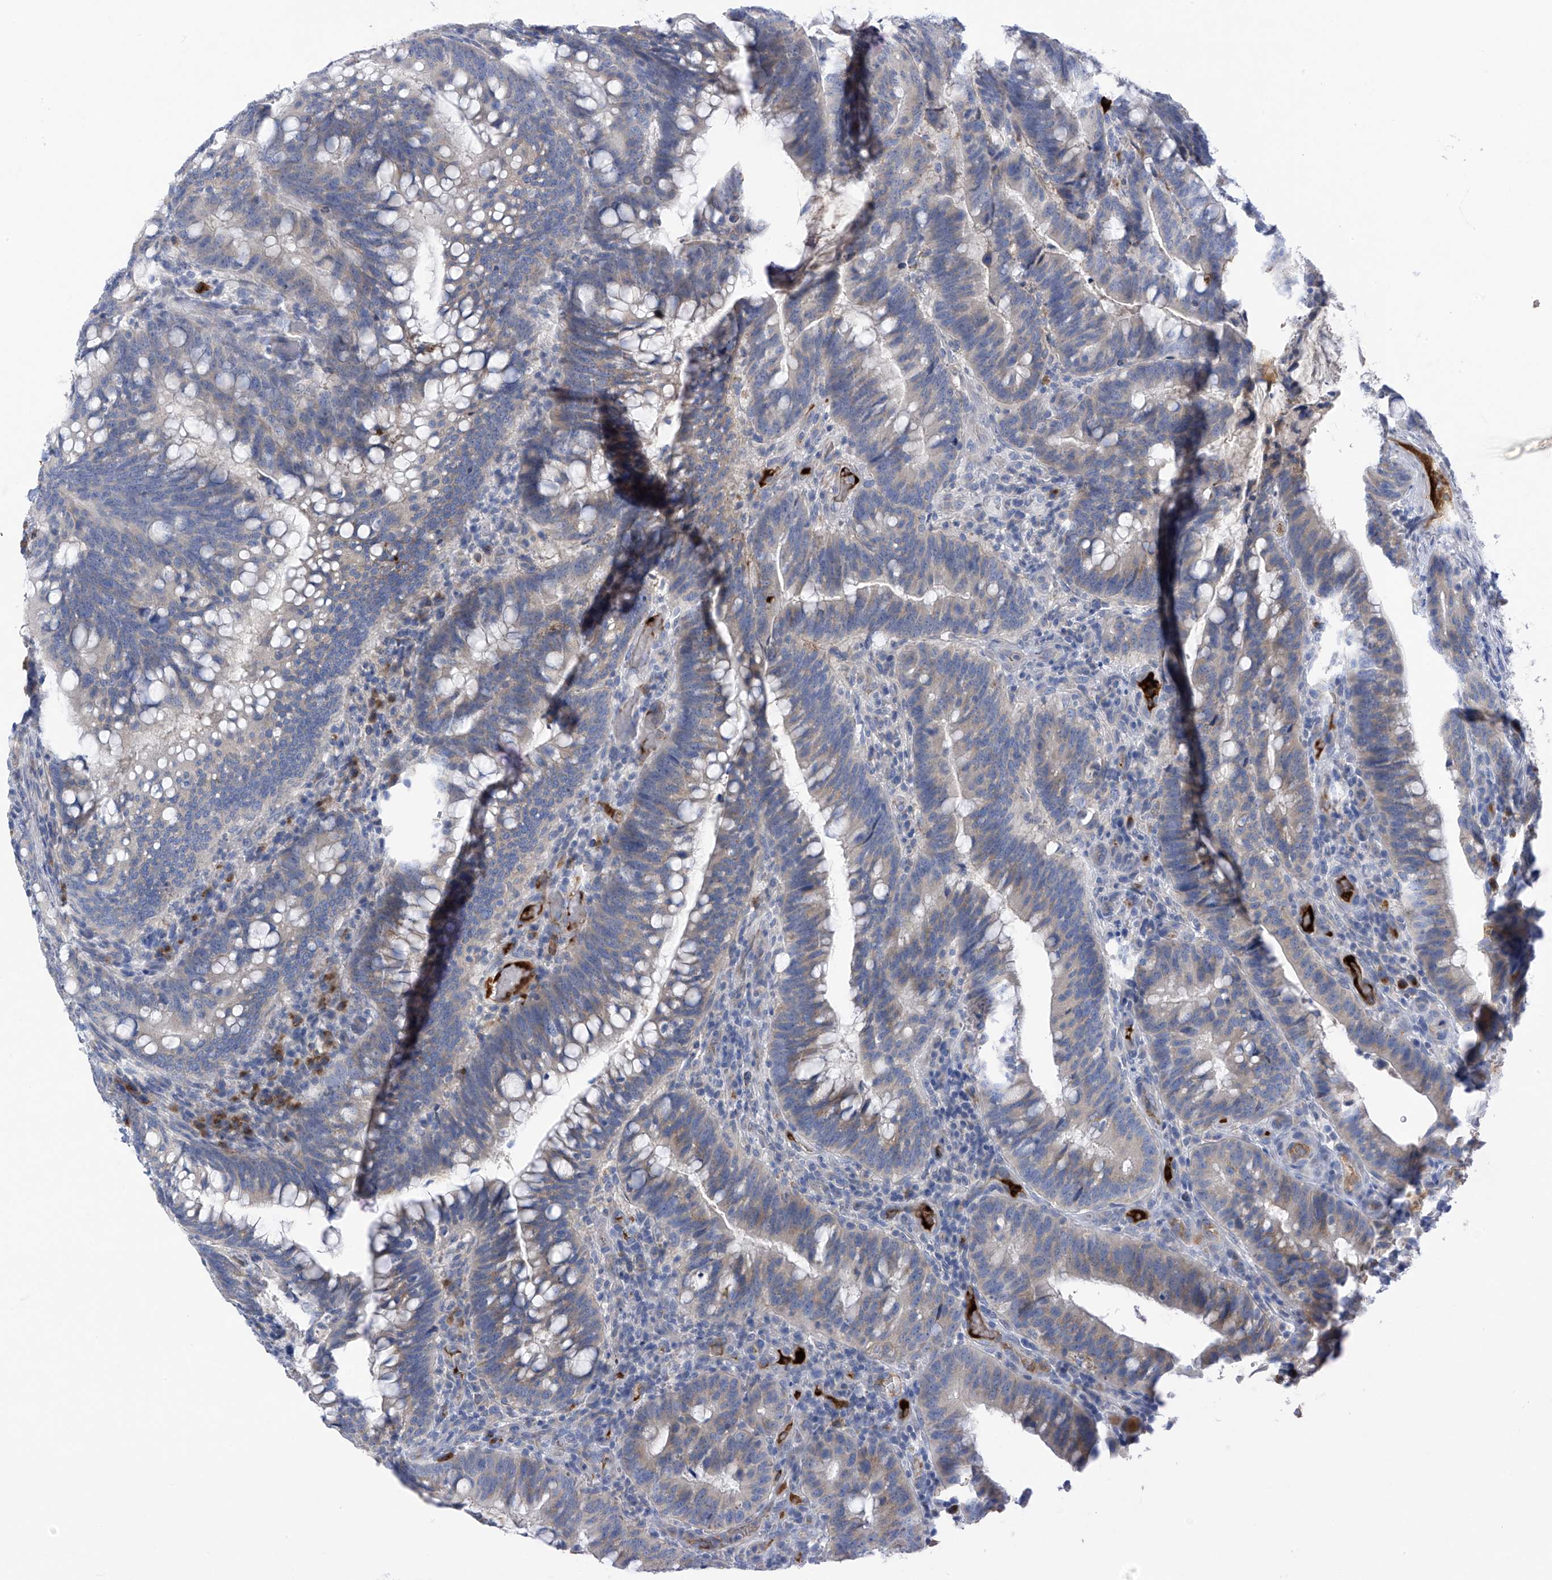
{"staining": {"intensity": "weak", "quantity": "<25%", "location": "cytoplasmic/membranous"}, "tissue": "colorectal cancer", "cell_type": "Tumor cells", "image_type": "cancer", "snomed": [{"axis": "morphology", "description": "Adenocarcinoma, NOS"}, {"axis": "topography", "description": "Colon"}], "caption": "Tumor cells are negative for protein expression in human adenocarcinoma (colorectal). (Stains: DAB (3,3'-diaminobenzidine) immunohistochemistry (IHC) with hematoxylin counter stain, Microscopy: brightfield microscopy at high magnification).", "gene": "SLCO4A1", "patient": {"sex": "female", "age": 66}}